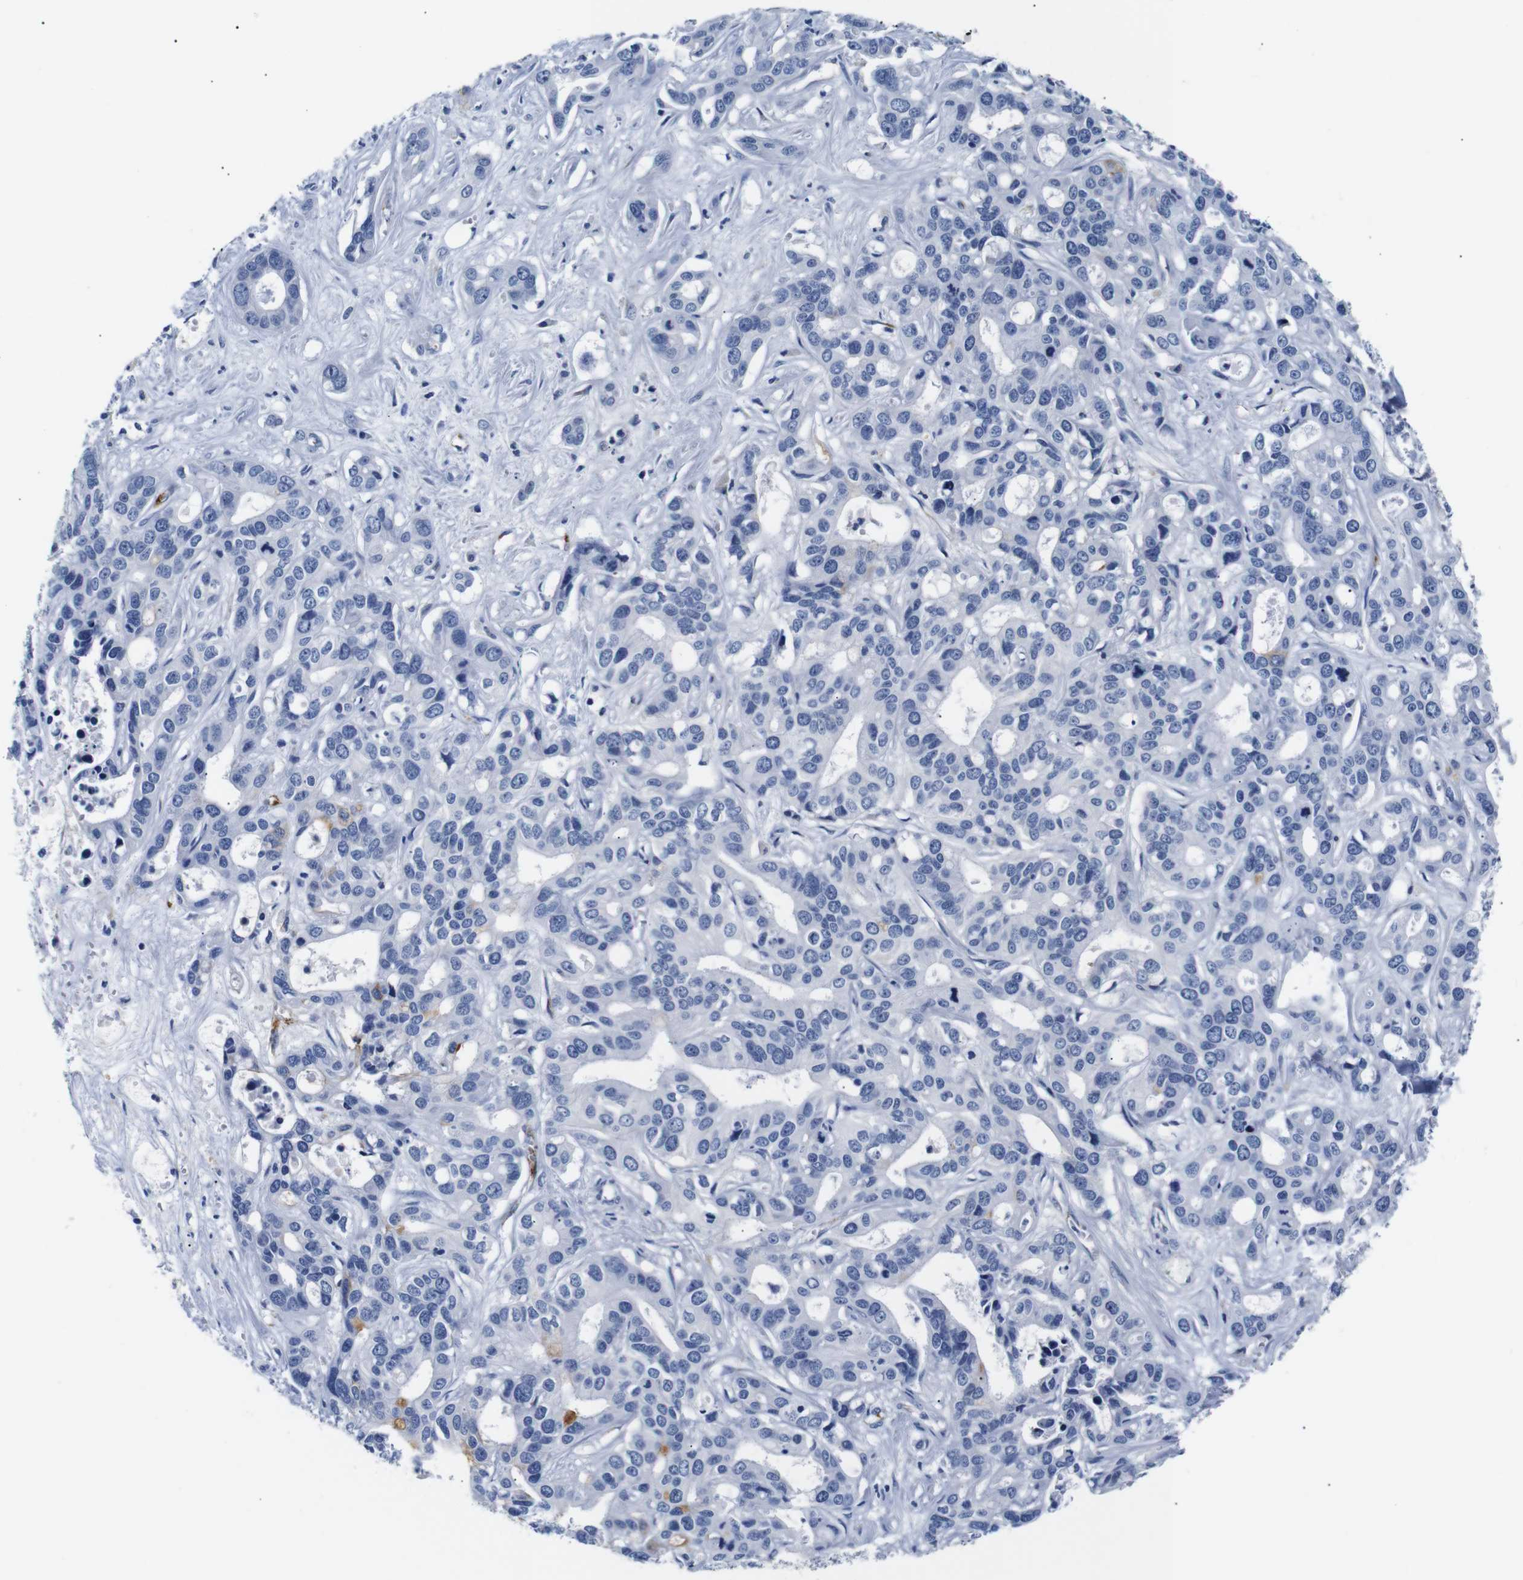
{"staining": {"intensity": "negative", "quantity": "none", "location": "none"}, "tissue": "liver cancer", "cell_type": "Tumor cells", "image_type": "cancer", "snomed": [{"axis": "morphology", "description": "Cholangiocarcinoma"}, {"axis": "topography", "description": "Liver"}], "caption": "Immunohistochemistry photomicrograph of neoplastic tissue: human liver cancer stained with DAB (3,3'-diaminobenzidine) displays no significant protein expression in tumor cells.", "gene": "MUC4", "patient": {"sex": "female", "age": 65}}